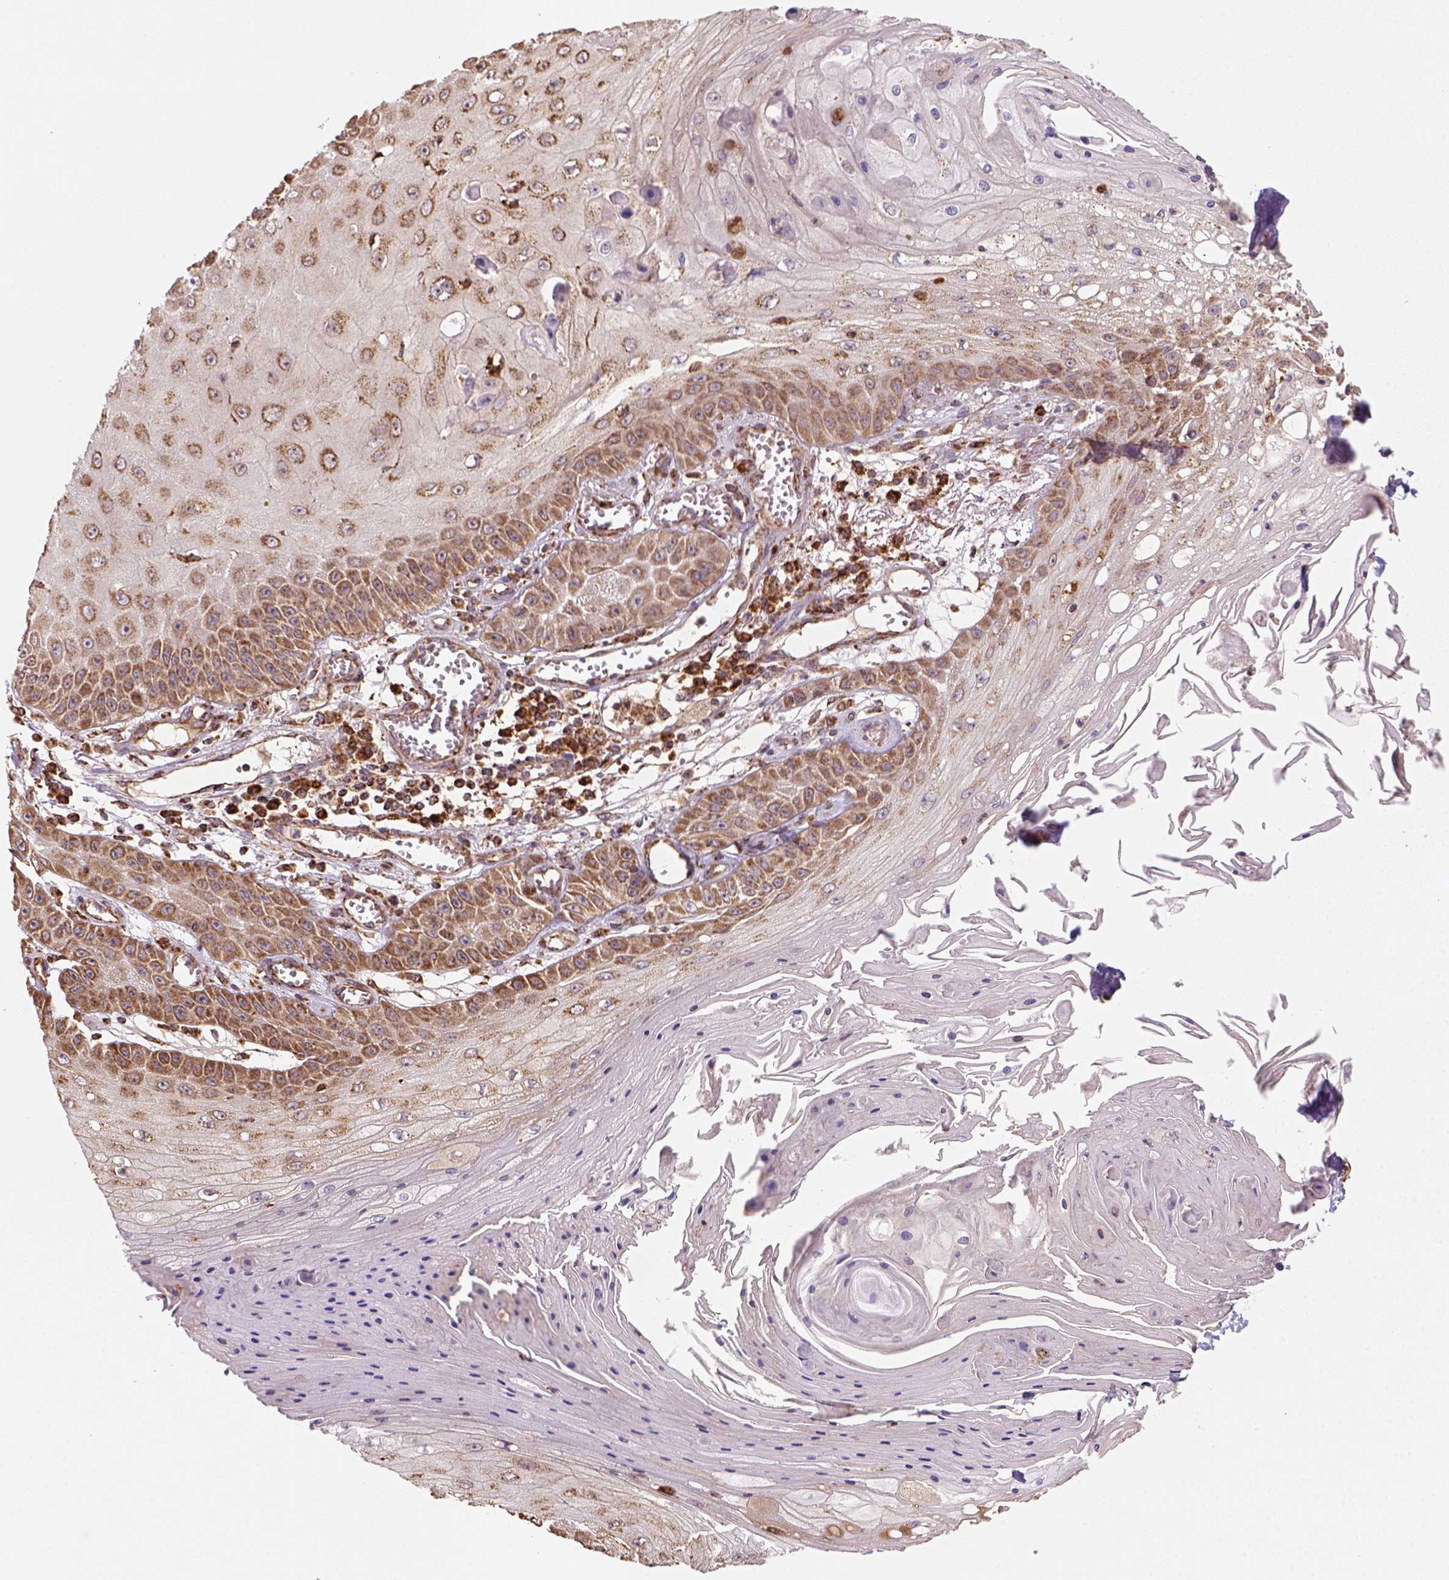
{"staining": {"intensity": "moderate", "quantity": ">75%", "location": "cytoplasmic/membranous"}, "tissue": "skin cancer", "cell_type": "Tumor cells", "image_type": "cancer", "snomed": [{"axis": "morphology", "description": "Squamous cell carcinoma, NOS"}, {"axis": "topography", "description": "Skin"}], "caption": "Brown immunohistochemical staining in human skin cancer demonstrates moderate cytoplasmic/membranous expression in about >75% of tumor cells. The protein is stained brown, and the nuclei are stained in blue (DAB (3,3'-diaminobenzidine) IHC with brightfield microscopy, high magnification).", "gene": "MAPK8IP3", "patient": {"sex": "male", "age": 70}}